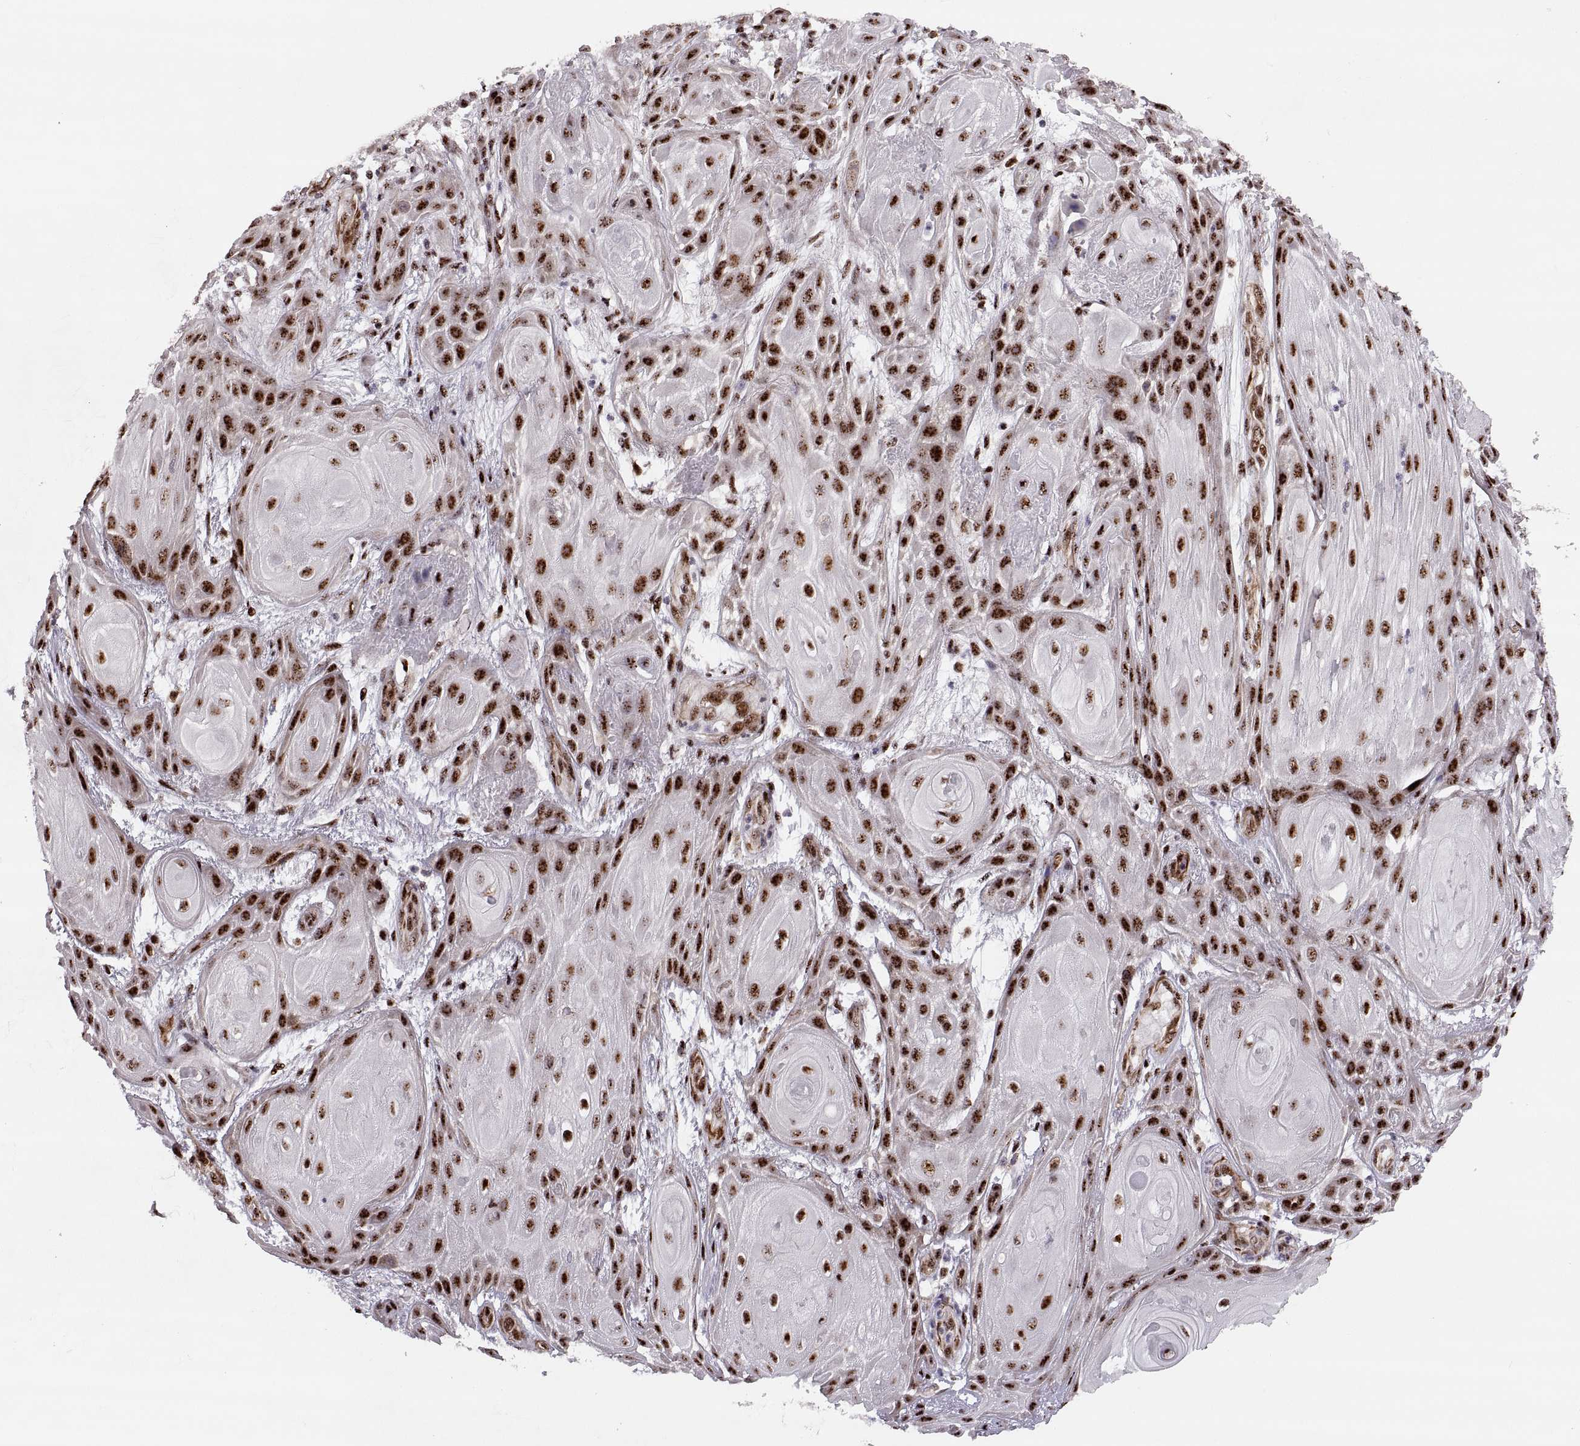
{"staining": {"intensity": "strong", "quantity": ">75%", "location": "nuclear"}, "tissue": "skin cancer", "cell_type": "Tumor cells", "image_type": "cancer", "snomed": [{"axis": "morphology", "description": "Squamous cell carcinoma, NOS"}, {"axis": "topography", "description": "Skin"}], "caption": "Immunohistochemical staining of human skin cancer shows high levels of strong nuclear staining in about >75% of tumor cells.", "gene": "ZCCHC17", "patient": {"sex": "male", "age": 62}}